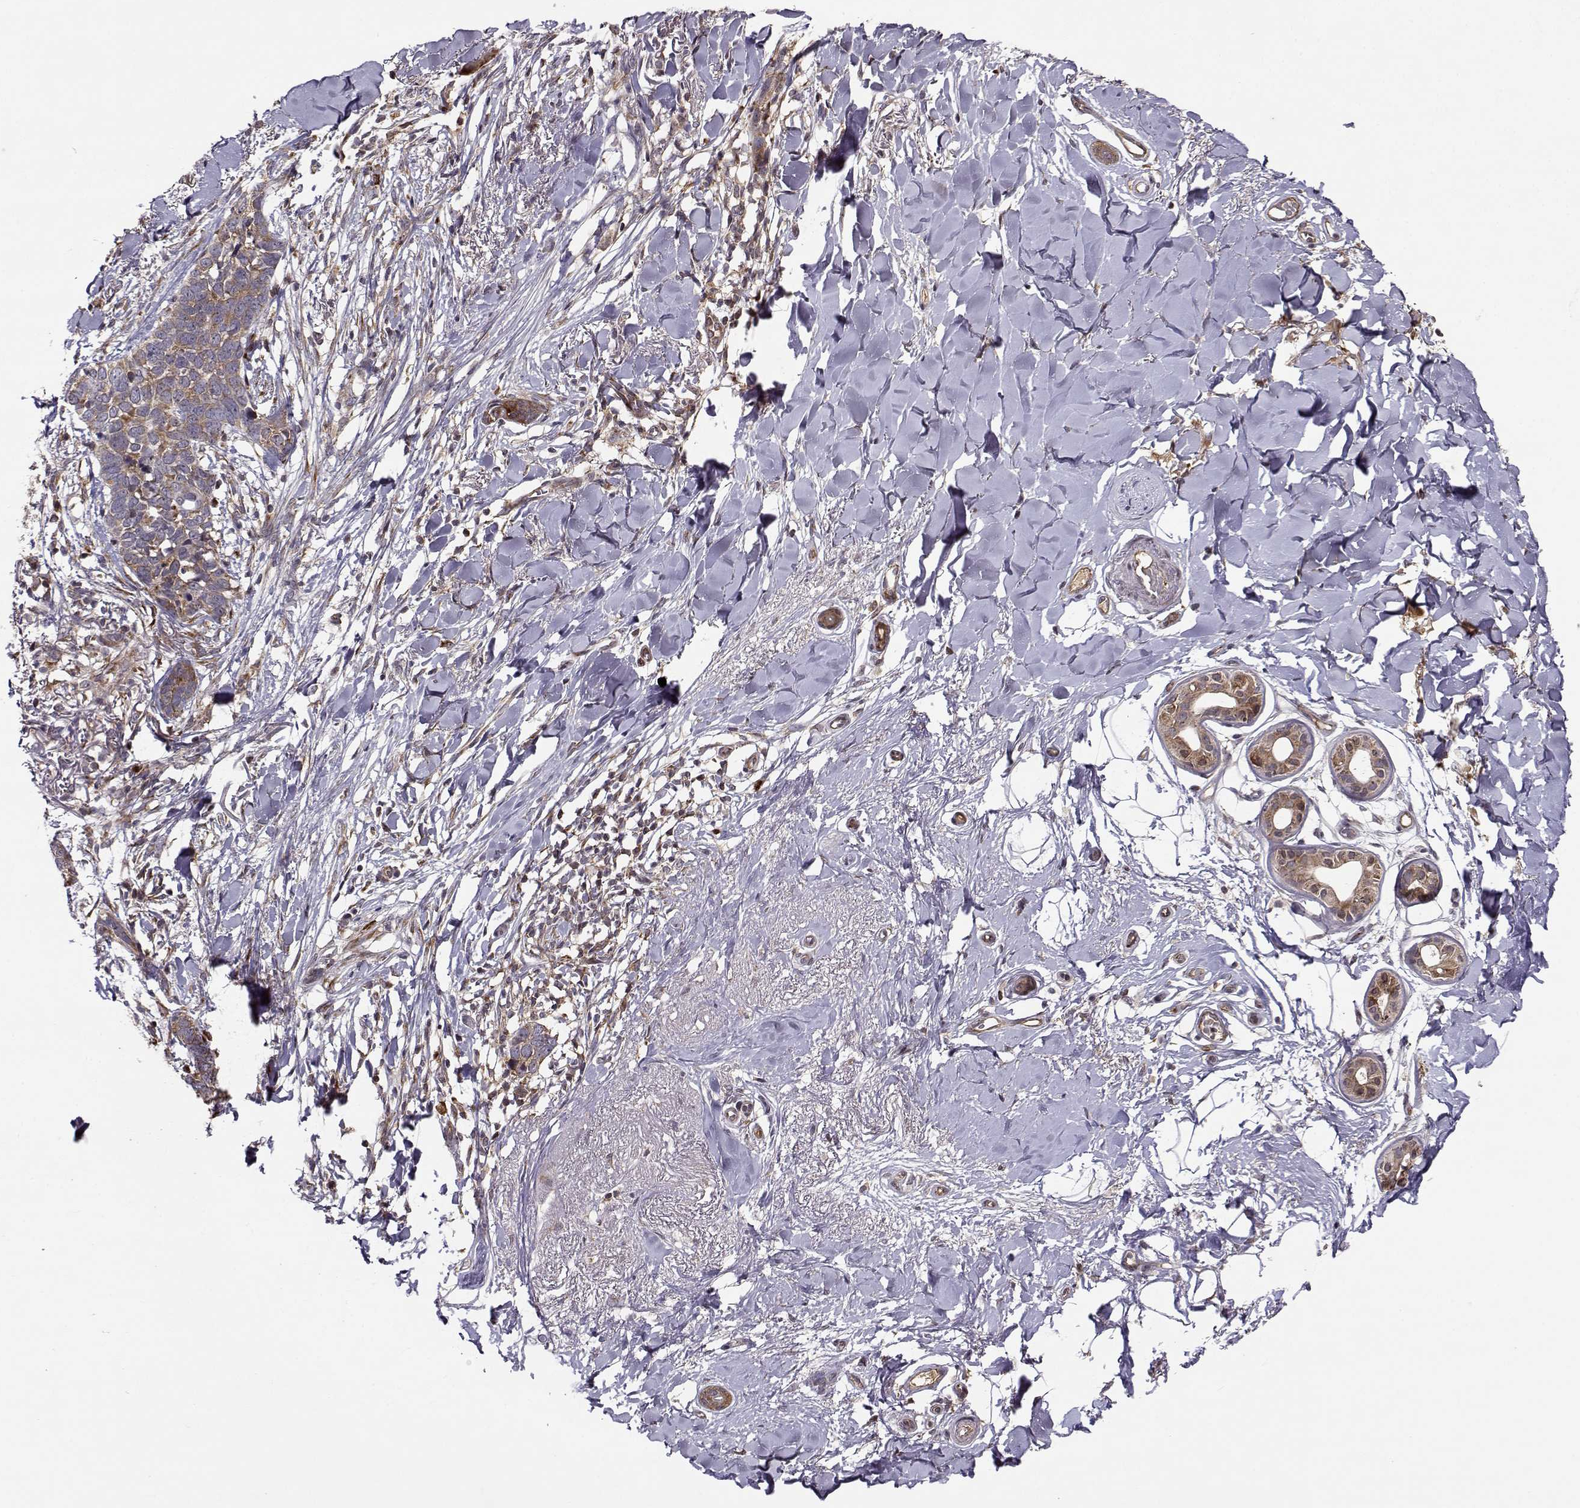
{"staining": {"intensity": "moderate", "quantity": ">75%", "location": "cytoplasmic/membranous"}, "tissue": "skin cancer", "cell_type": "Tumor cells", "image_type": "cancer", "snomed": [{"axis": "morphology", "description": "Normal tissue, NOS"}, {"axis": "morphology", "description": "Basal cell carcinoma"}, {"axis": "topography", "description": "Skin"}], "caption": "Tumor cells exhibit moderate cytoplasmic/membranous expression in approximately >75% of cells in skin basal cell carcinoma. (DAB (3,3'-diaminobenzidine) IHC, brown staining for protein, blue staining for nuclei).", "gene": "RPL31", "patient": {"sex": "male", "age": 84}}